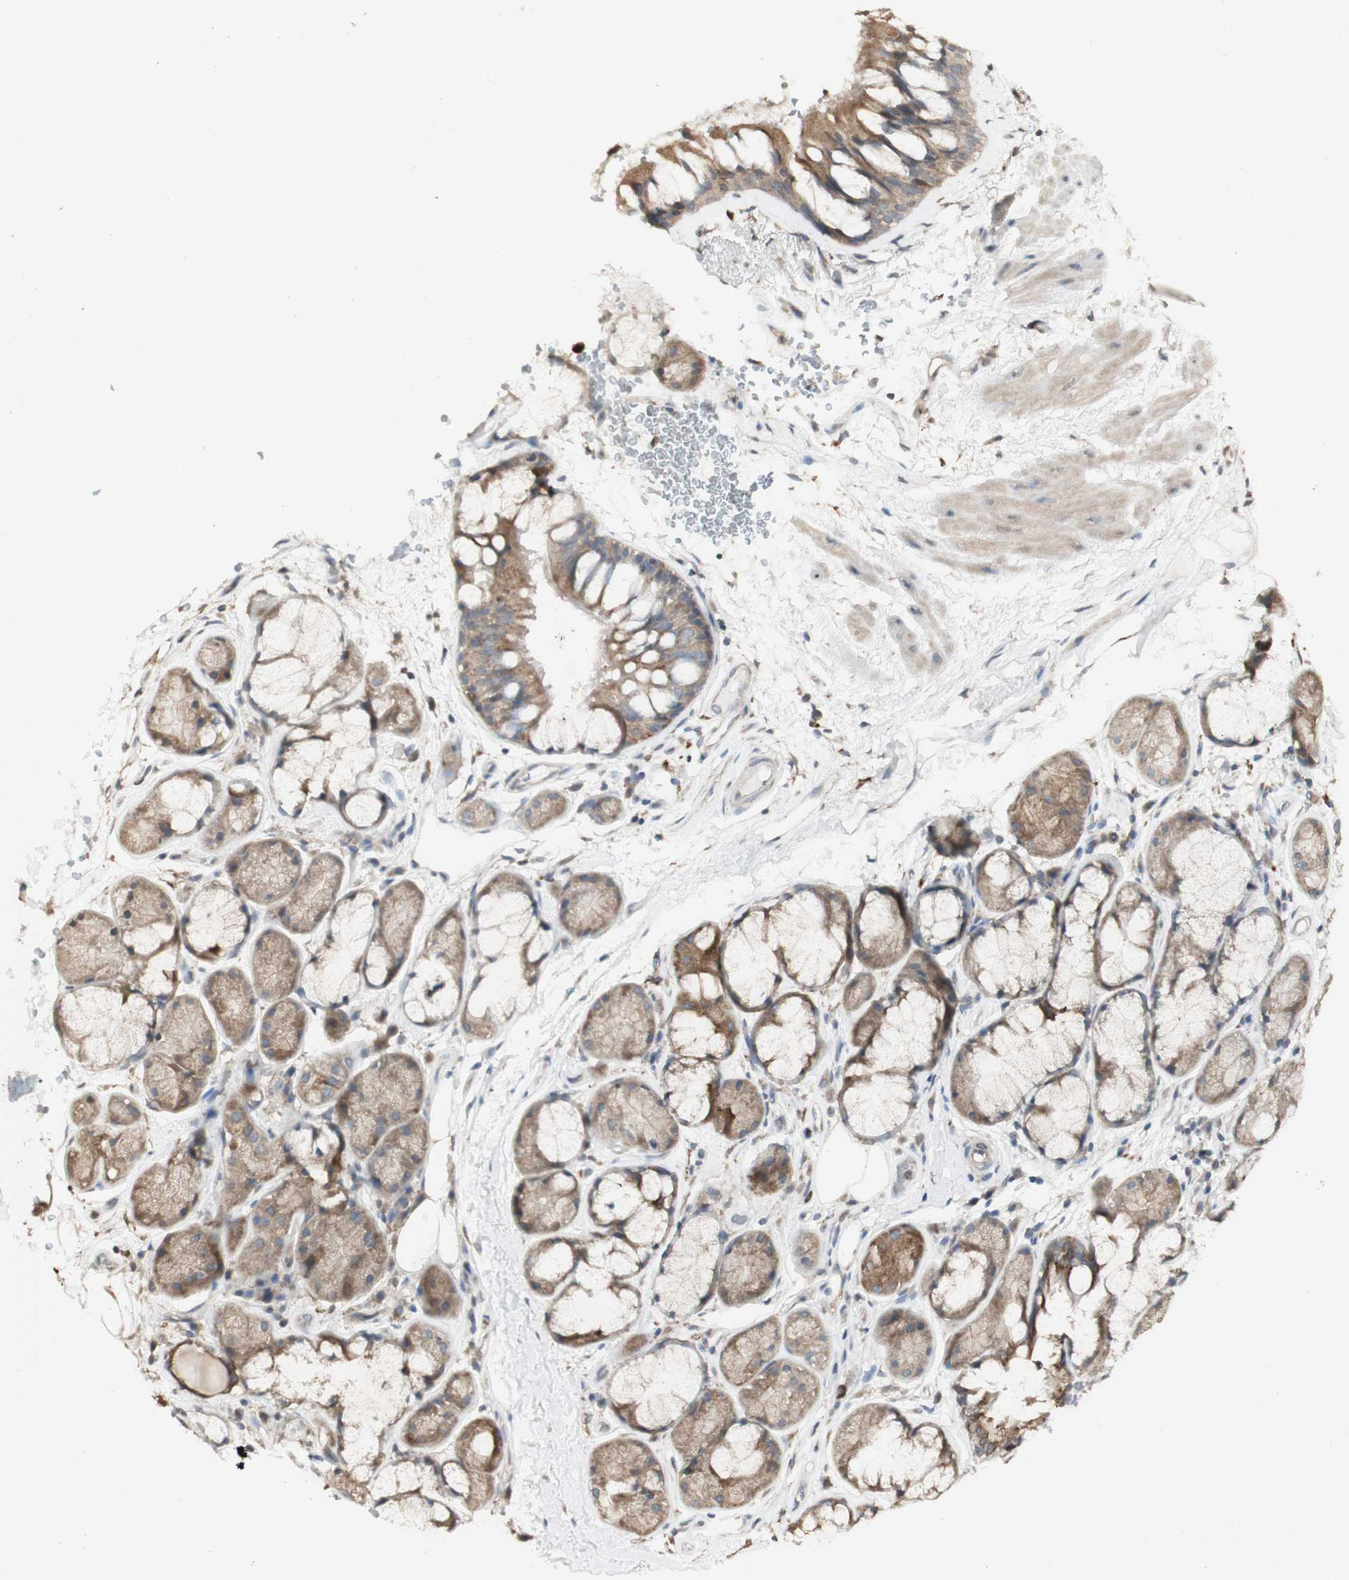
{"staining": {"intensity": "weak", "quantity": ">75%", "location": "cytoplasmic/membranous"}, "tissue": "bronchus", "cell_type": "Respiratory epithelial cells", "image_type": "normal", "snomed": [{"axis": "morphology", "description": "Normal tissue, NOS"}, {"axis": "topography", "description": "Bronchus"}], "caption": "A brown stain labels weak cytoplasmic/membranous positivity of a protein in respiratory epithelial cells of benign human bronchus. (Stains: DAB in brown, nuclei in blue, Microscopy: brightfield microscopy at high magnification).", "gene": "ATP6V1E1", "patient": {"sex": "male", "age": 66}}